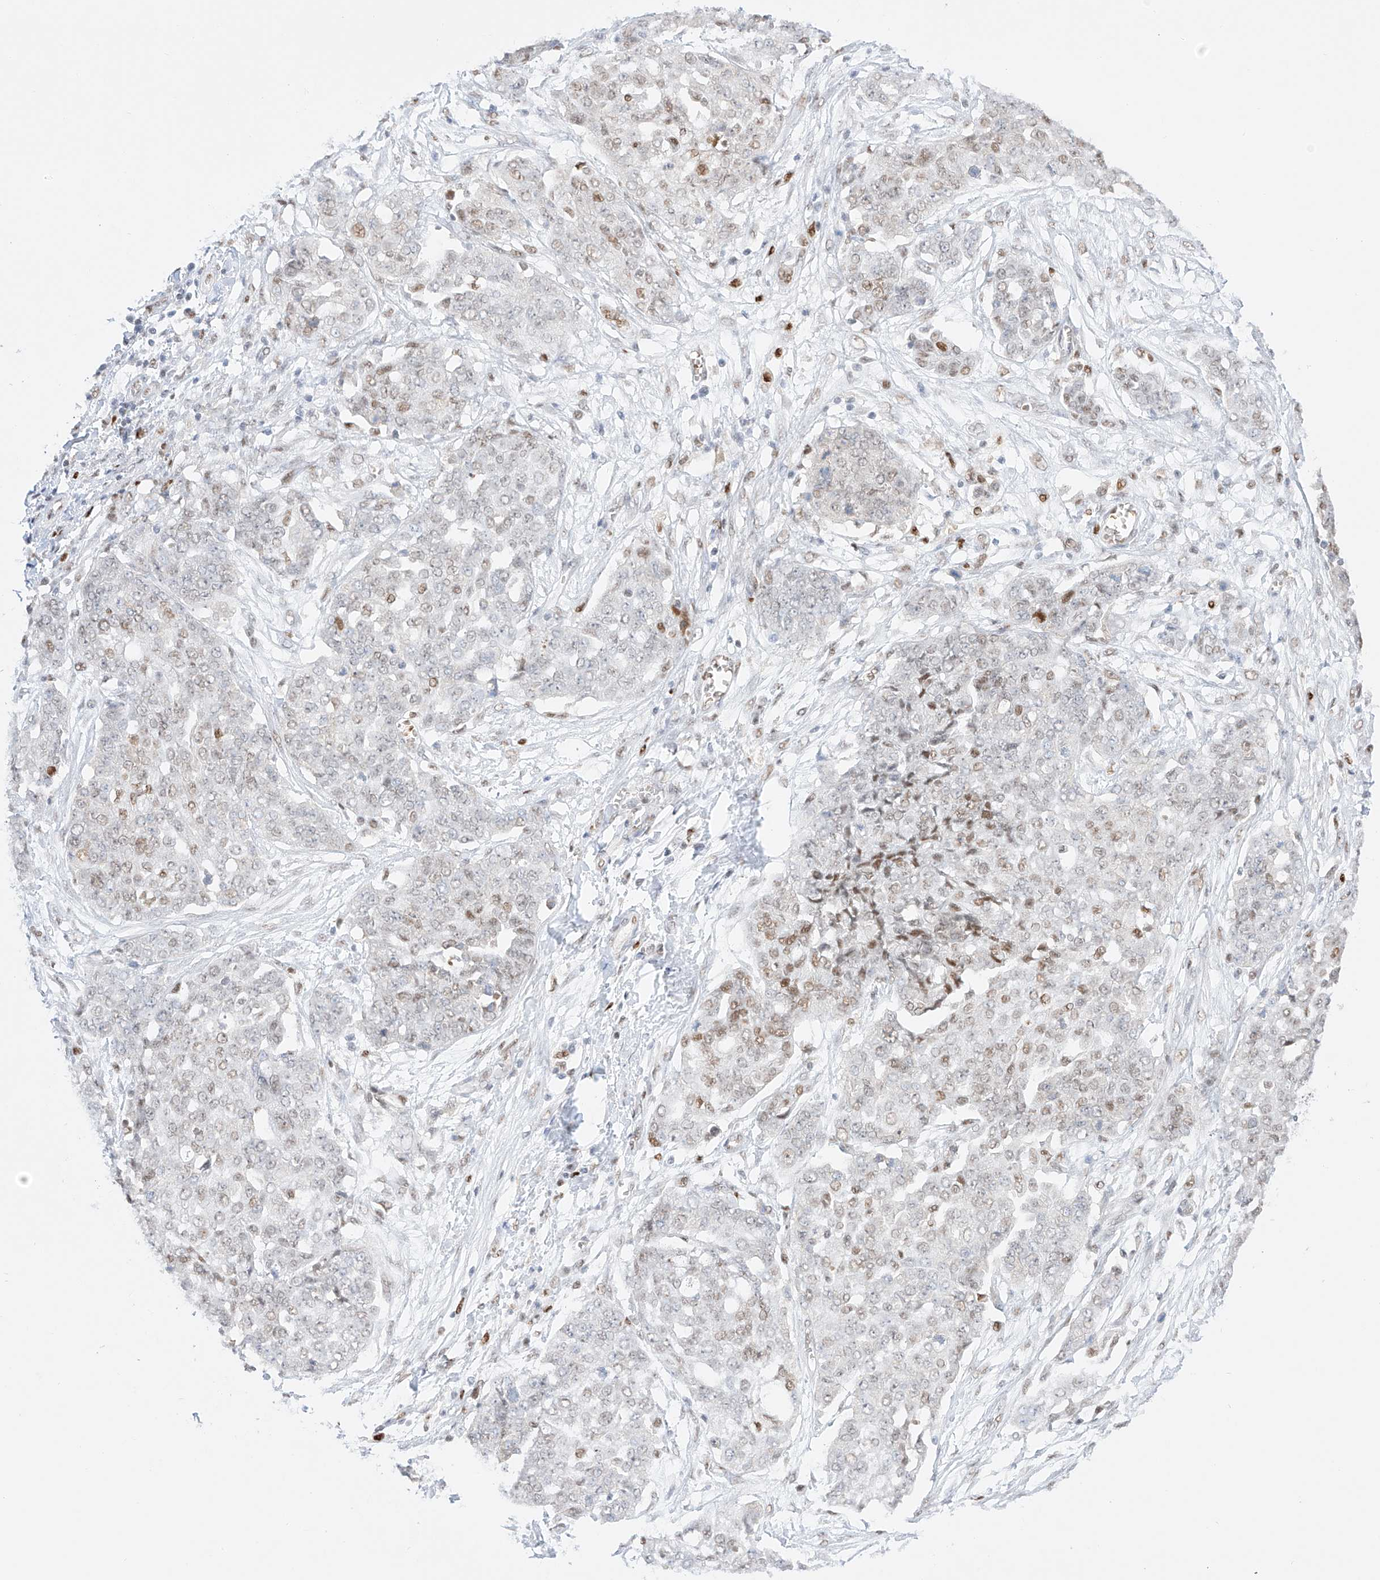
{"staining": {"intensity": "moderate", "quantity": "<25%", "location": "nuclear"}, "tissue": "ovarian cancer", "cell_type": "Tumor cells", "image_type": "cancer", "snomed": [{"axis": "morphology", "description": "Cystadenocarcinoma, serous, NOS"}, {"axis": "topography", "description": "Soft tissue"}, {"axis": "topography", "description": "Ovary"}], "caption": "The histopathology image demonstrates staining of ovarian serous cystadenocarcinoma, revealing moderate nuclear protein staining (brown color) within tumor cells.", "gene": "APIP", "patient": {"sex": "female", "age": 57}}